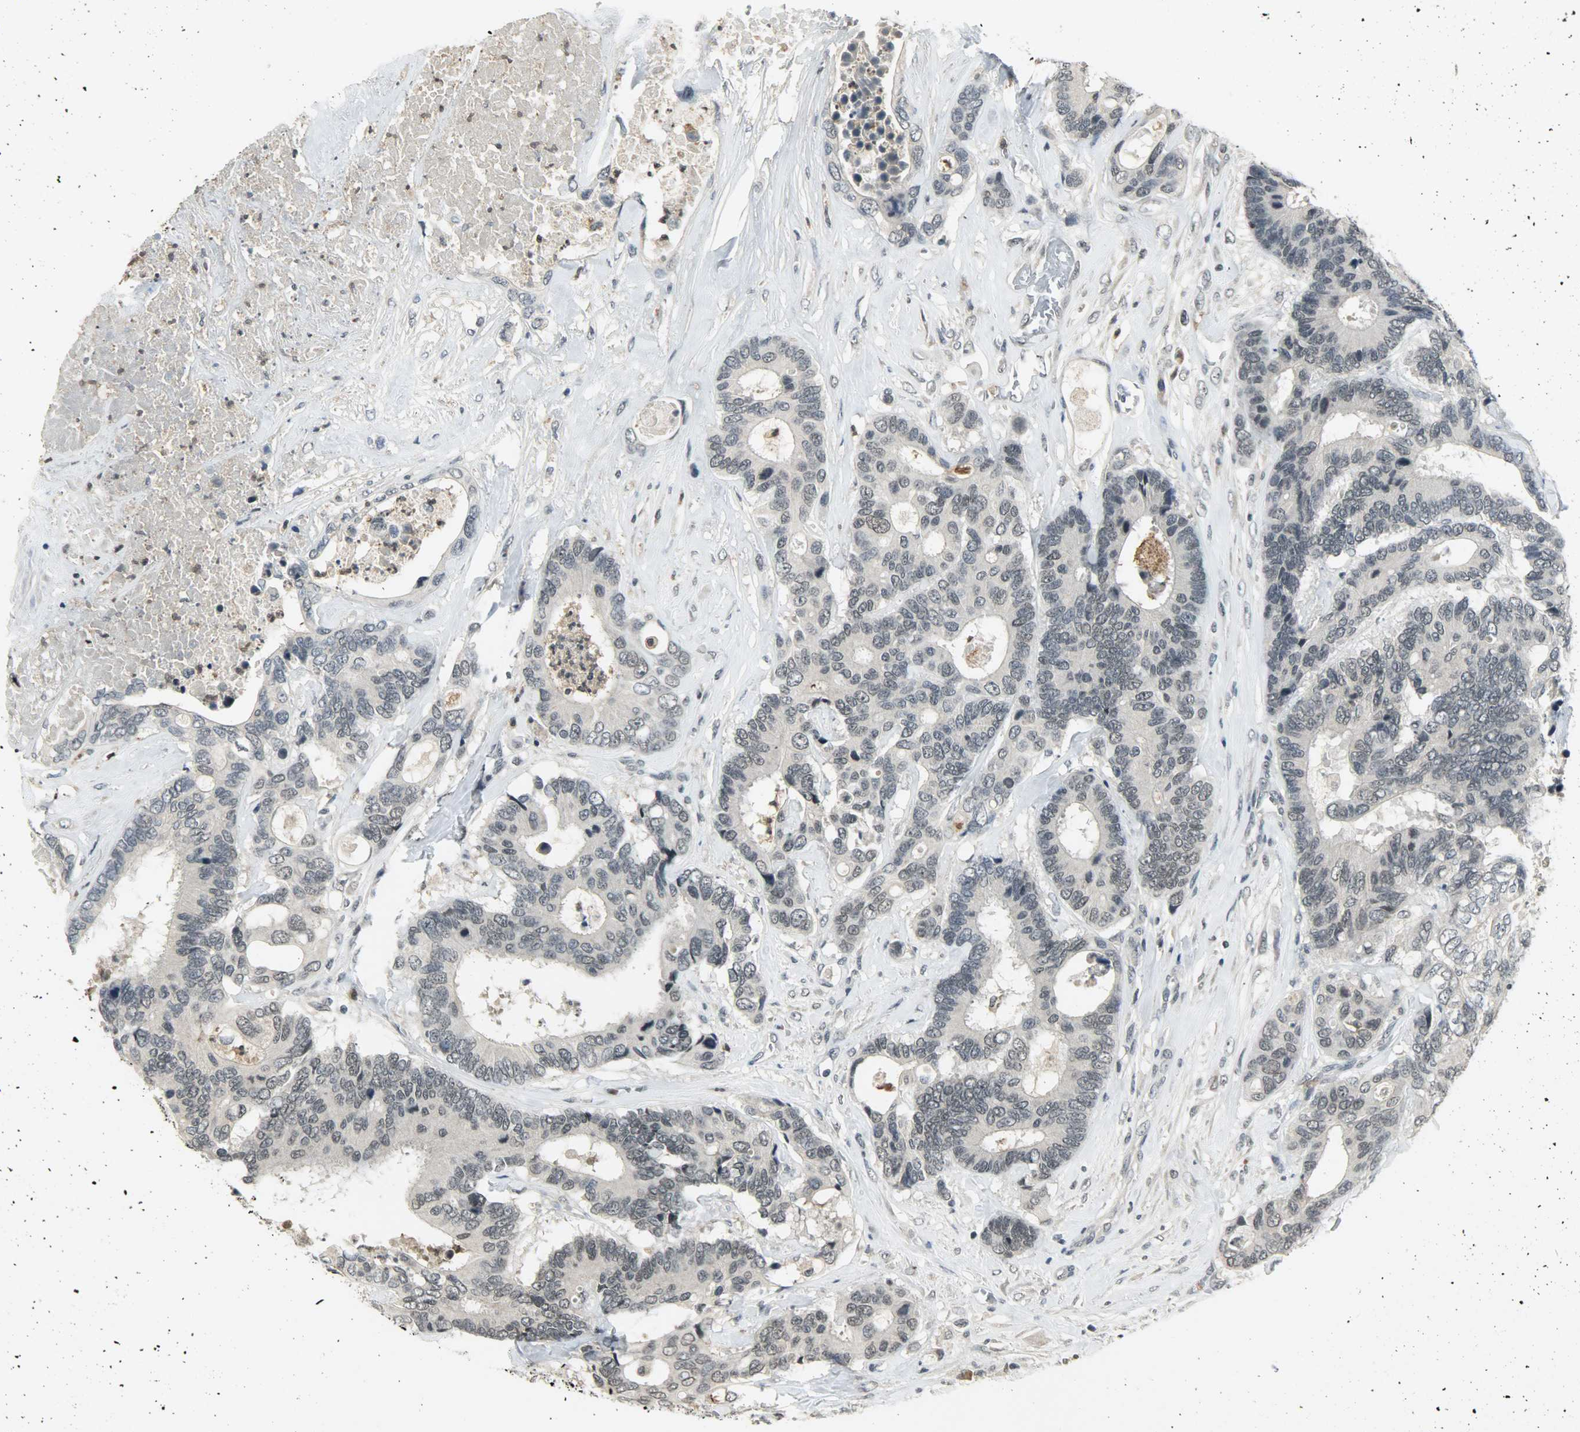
{"staining": {"intensity": "weak", "quantity": "<25%", "location": "nuclear"}, "tissue": "colorectal cancer", "cell_type": "Tumor cells", "image_type": "cancer", "snomed": [{"axis": "morphology", "description": "Adenocarcinoma, NOS"}, {"axis": "topography", "description": "Rectum"}], "caption": "DAB immunohistochemical staining of adenocarcinoma (colorectal) shows no significant expression in tumor cells.", "gene": "SMARCA5", "patient": {"sex": "male", "age": 55}}